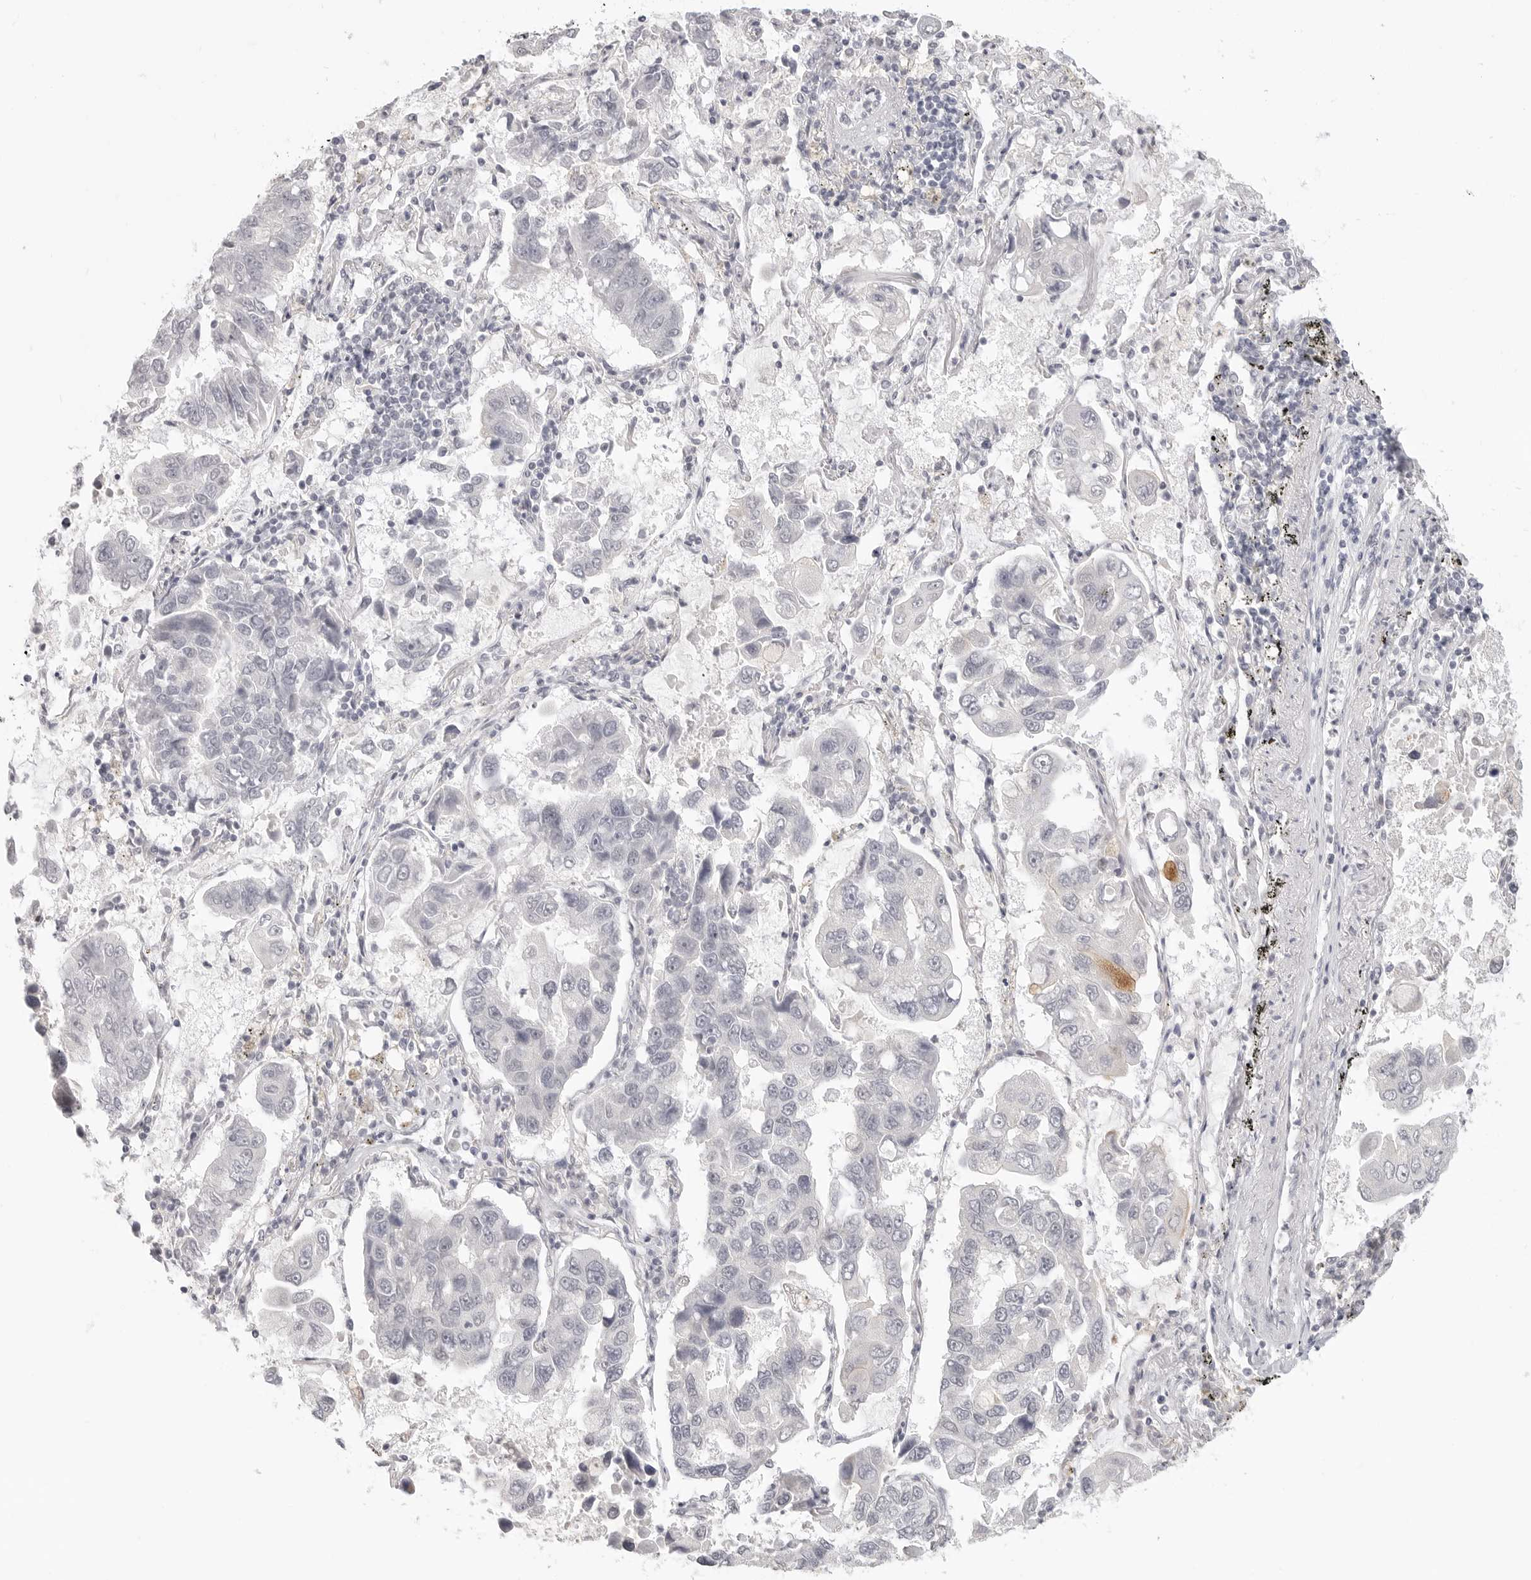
{"staining": {"intensity": "negative", "quantity": "none", "location": "none"}, "tissue": "lung cancer", "cell_type": "Tumor cells", "image_type": "cancer", "snomed": [{"axis": "morphology", "description": "Adenocarcinoma, NOS"}, {"axis": "topography", "description": "Lung"}], "caption": "DAB (3,3'-diaminobenzidine) immunohistochemical staining of human lung cancer (adenocarcinoma) exhibits no significant expression in tumor cells.", "gene": "KLK11", "patient": {"sex": "male", "age": 64}}